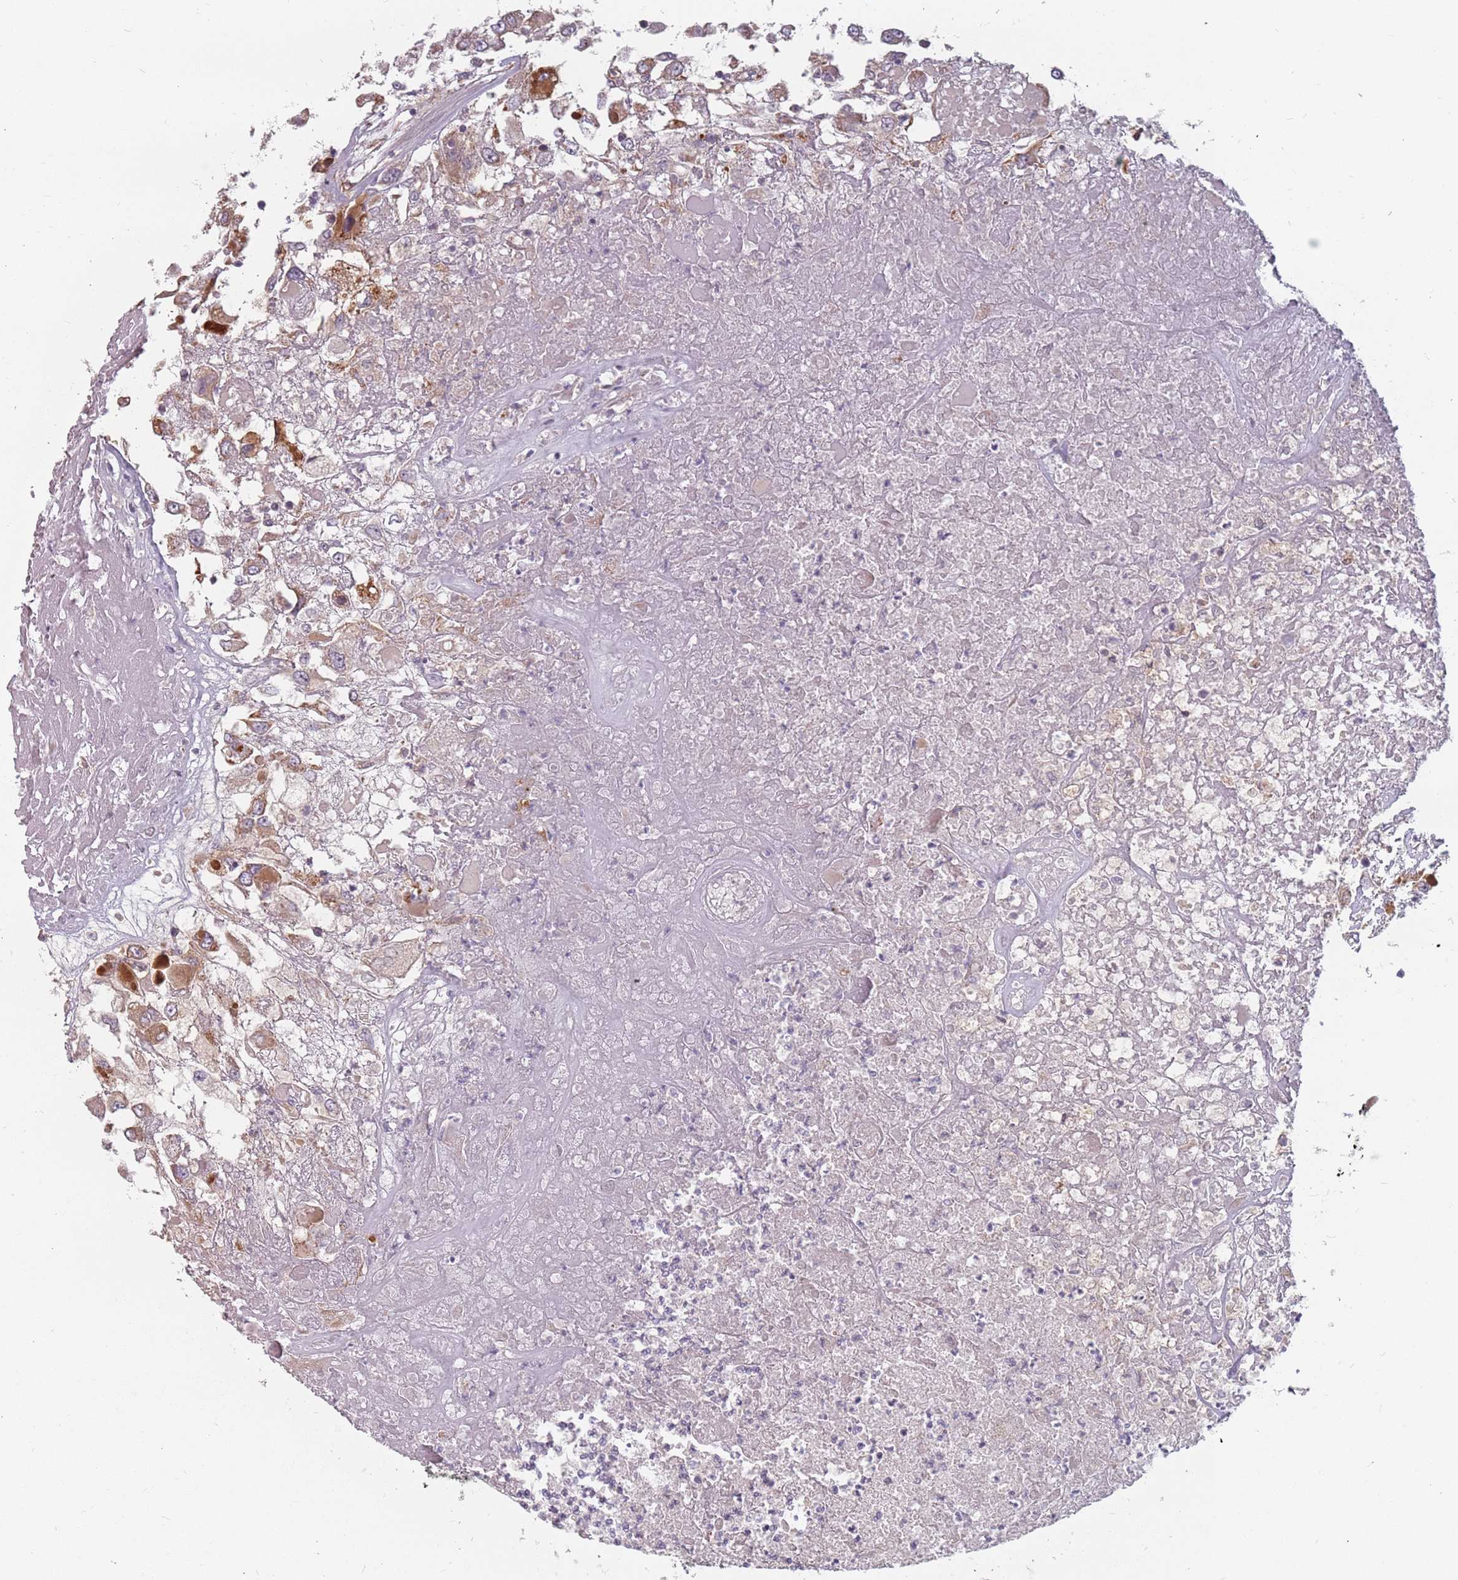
{"staining": {"intensity": "moderate", "quantity": "25%-75%", "location": "cytoplasmic/membranous"}, "tissue": "renal cancer", "cell_type": "Tumor cells", "image_type": "cancer", "snomed": [{"axis": "morphology", "description": "Adenocarcinoma, NOS"}, {"axis": "topography", "description": "Kidney"}], "caption": "A brown stain highlights moderate cytoplasmic/membranous staining of a protein in human renal cancer tumor cells.", "gene": "ADAL", "patient": {"sex": "female", "age": 52}}